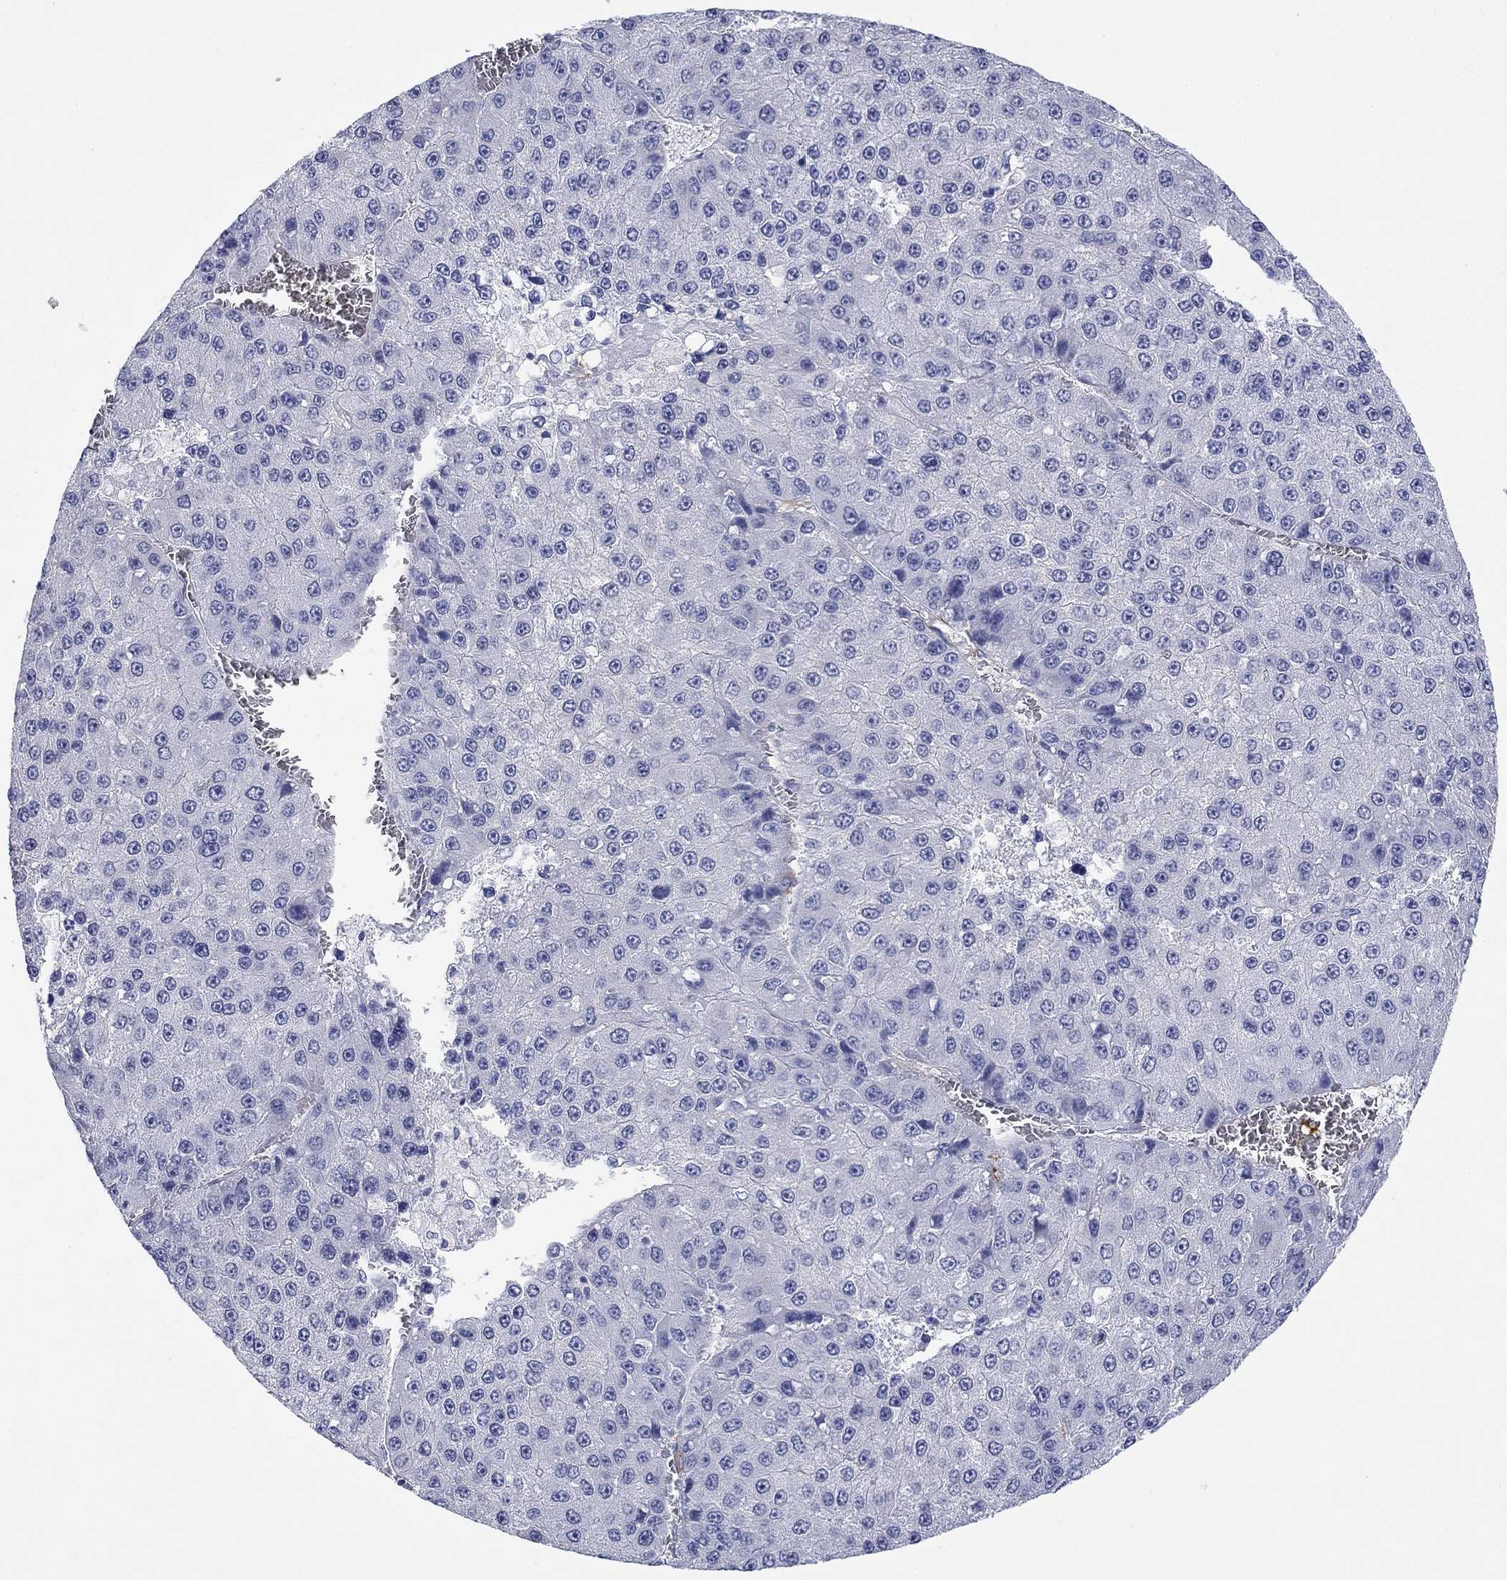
{"staining": {"intensity": "negative", "quantity": "none", "location": "none"}, "tissue": "liver cancer", "cell_type": "Tumor cells", "image_type": "cancer", "snomed": [{"axis": "morphology", "description": "Carcinoma, Hepatocellular, NOS"}, {"axis": "topography", "description": "Liver"}], "caption": "Immunohistochemistry histopathology image of human liver cancer stained for a protein (brown), which reveals no staining in tumor cells.", "gene": "PTPRZ1", "patient": {"sex": "female", "age": 73}}